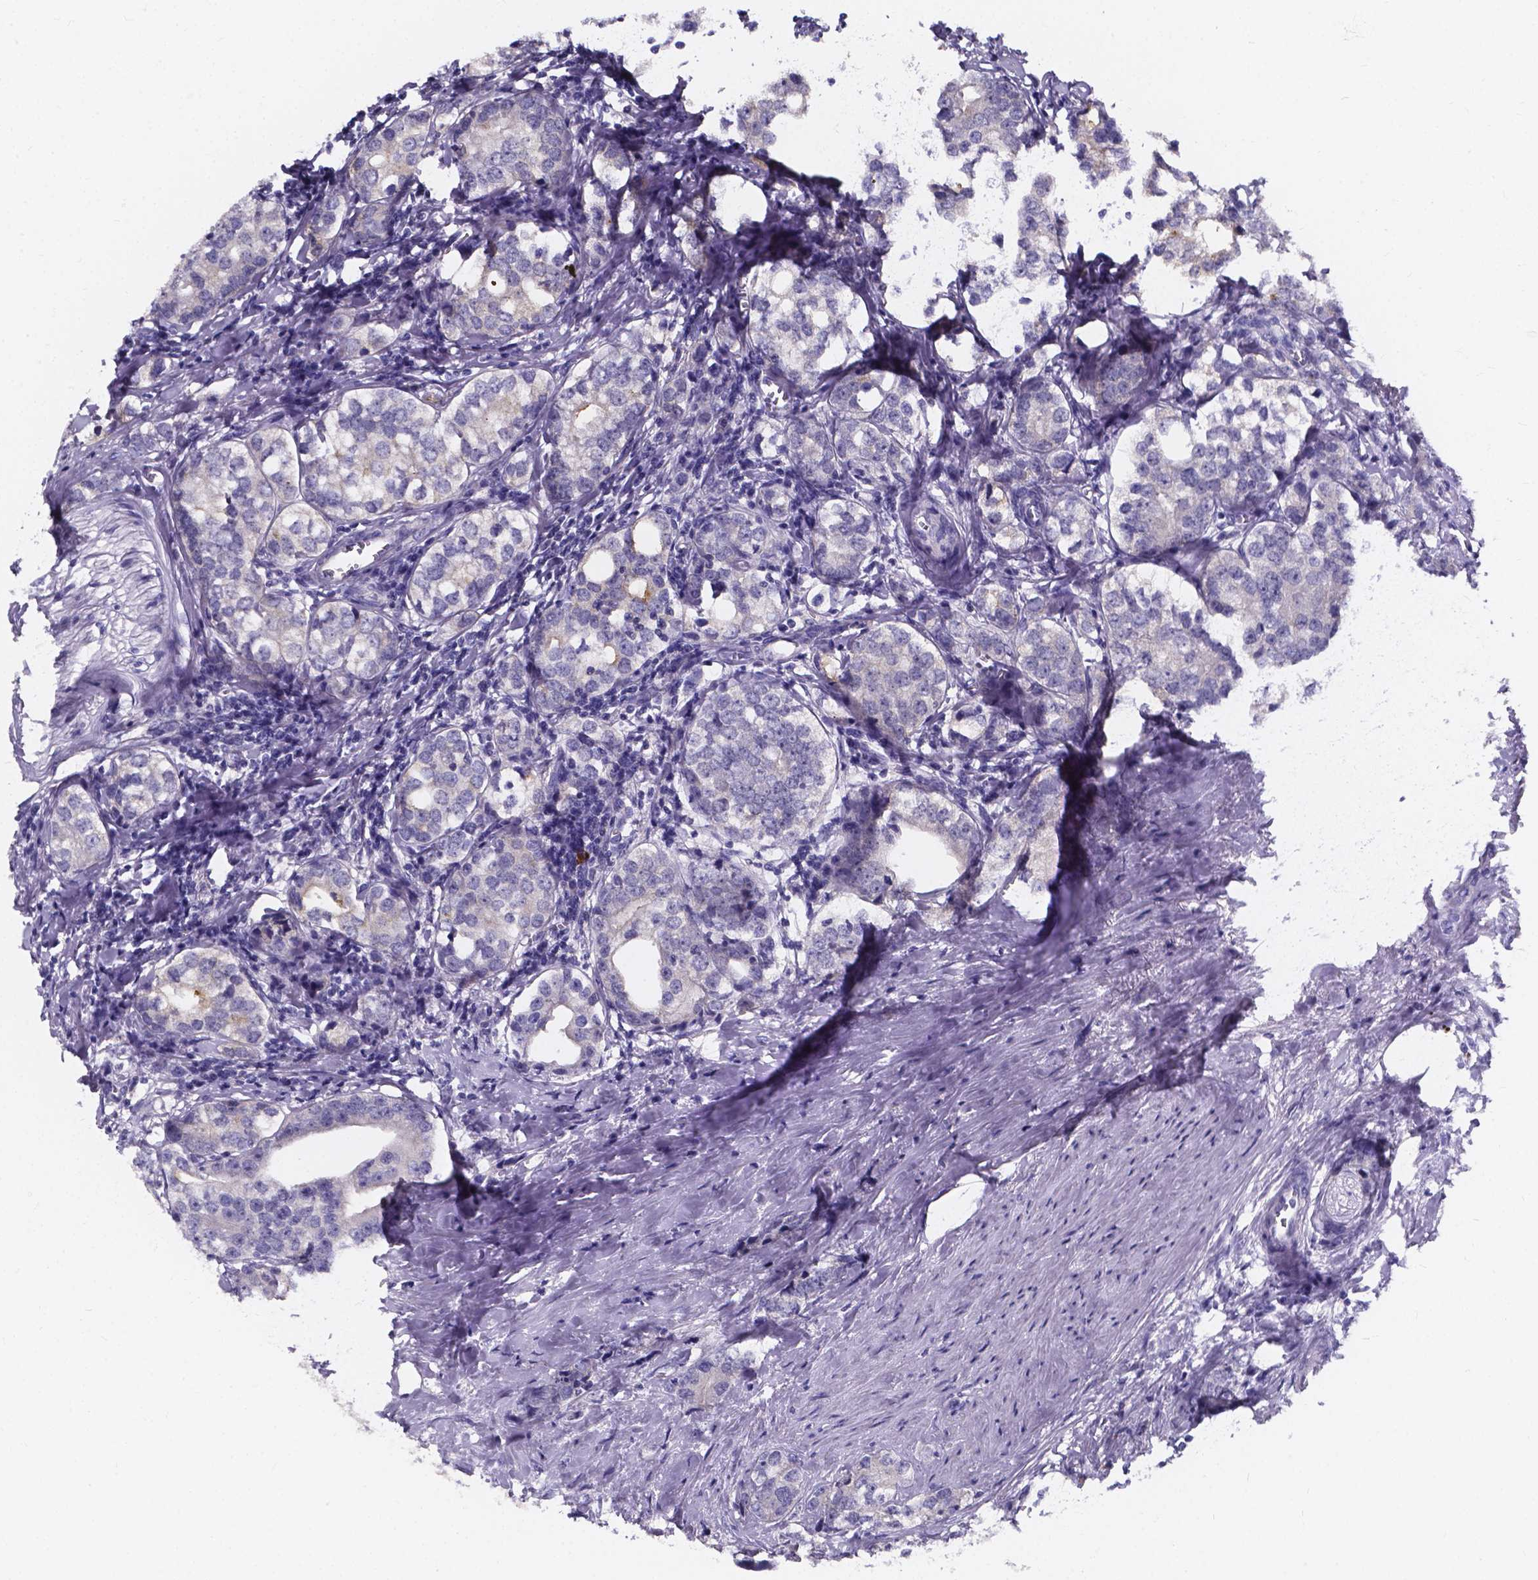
{"staining": {"intensity": "negative", "quantity": "none", "location": "none"}, "tissue": "prostate cancer", "cell_type": "Tumor cells", "image_type": "cancer", "snomed": [{"axis": "morphology", "description": "Adenocarcinoma, NOS"}, {"axis": "topography", "description": "Prostate and seminal vesicle, NOS"}], "caption": "Tumor cells show no significant protein expression in prostate cancer.", "gene": "SPOCD1", "patient": {"sex": "male", "age": 63}}